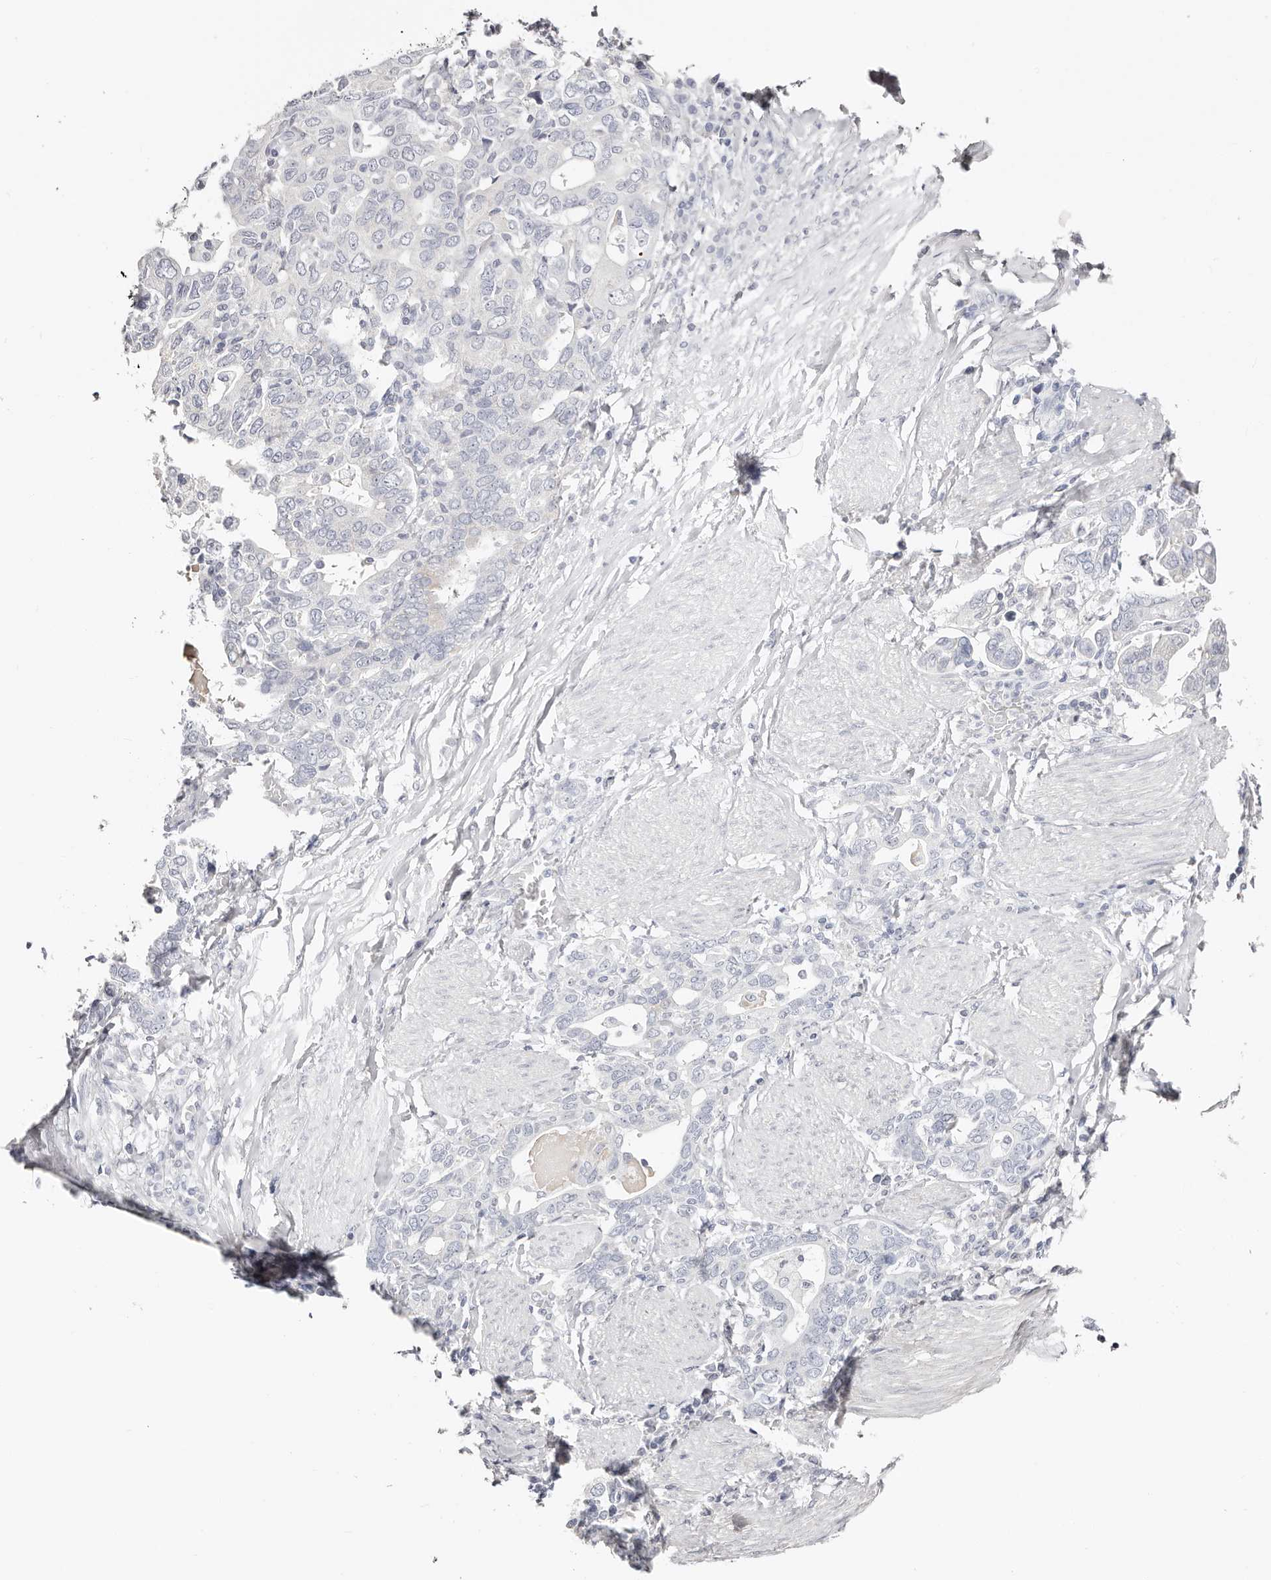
{"staining": {"intensity": "negative", "quantity": "none", "location": "none"}, "tissue": "stomach cancer", "cell_type": "Tumor cells", "image_type": "cancer", "snomed": [{"axis": "morphology", "description": "Adenocarcinoma, NOS"}, {"axis": "topography", "description": "Stomach, upper"}], "caption": "This micrograph is of stomach cancer stained with immunohistochemistry (IHC) to label a protein in brown with the nuclei are counter-stained blue. There is no staining in tumor cells.", "gene": "AKNAD1", "patient": {"sex": "male", "age": 62}}